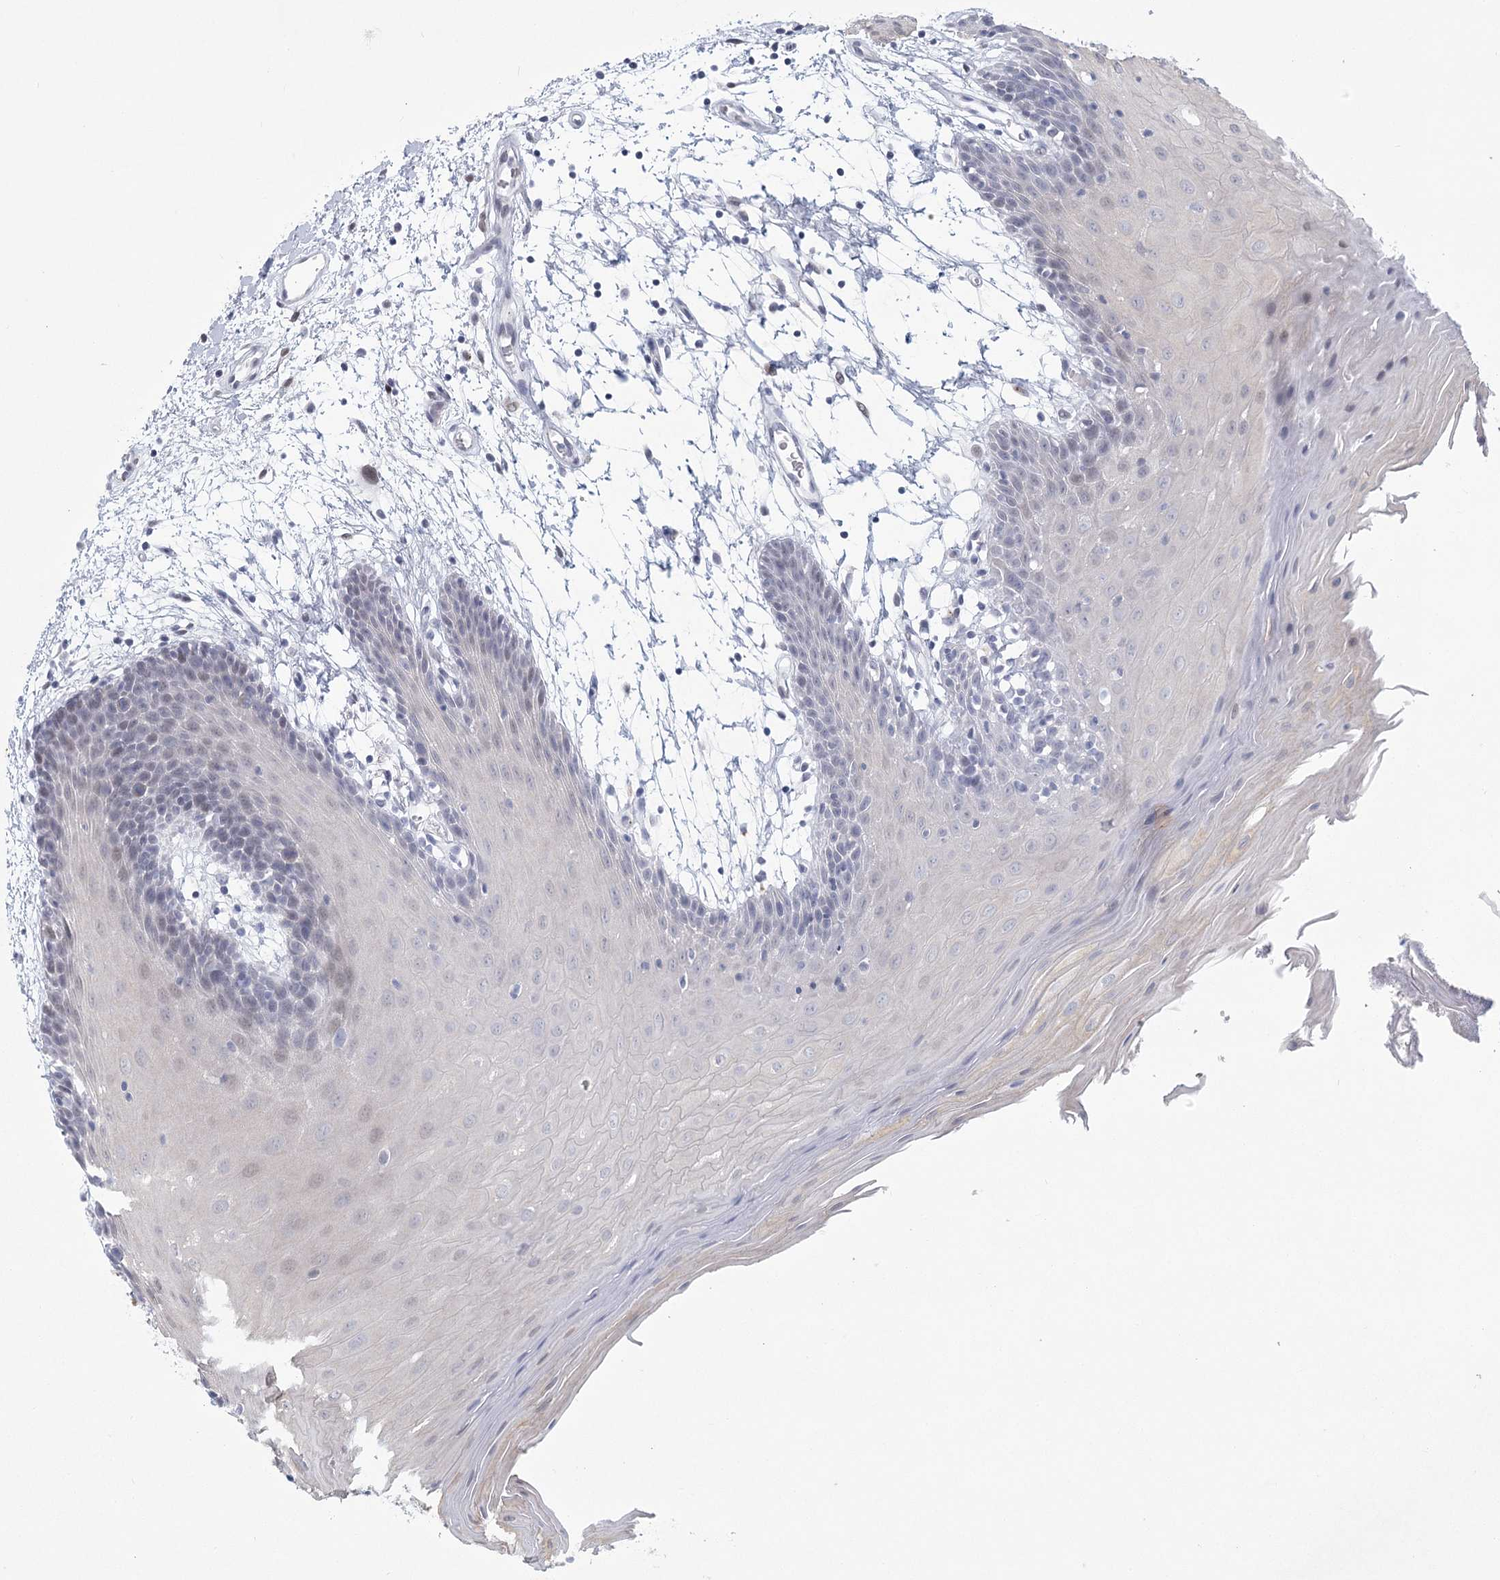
{"staining": {"intensity": "negative", "quantity": "none", "location": "none"}, "tissue": "oral mucosa", "cell_type": "Squamous epithelial cells", "image_type": "normal", "snomed": [{"axis": "morphology", "description": "Normal tissue, NOS"}, {"axis": "topography", "description": "Skeletal muscle"}, {"axis": "topography", "description": "Oral tissue"}, {"axis": "topography", "description": "Salivary gland"}, {"axis": "topography", "description": "Peripheral nerve tissue"}], "caption": "This is a micrograph of IHC staining of unremarkable oral mucosa, which shows no staining in squamous epithelial cells.", "gene": "CIB4", "patient": {"sex": "male", "age": 54}}